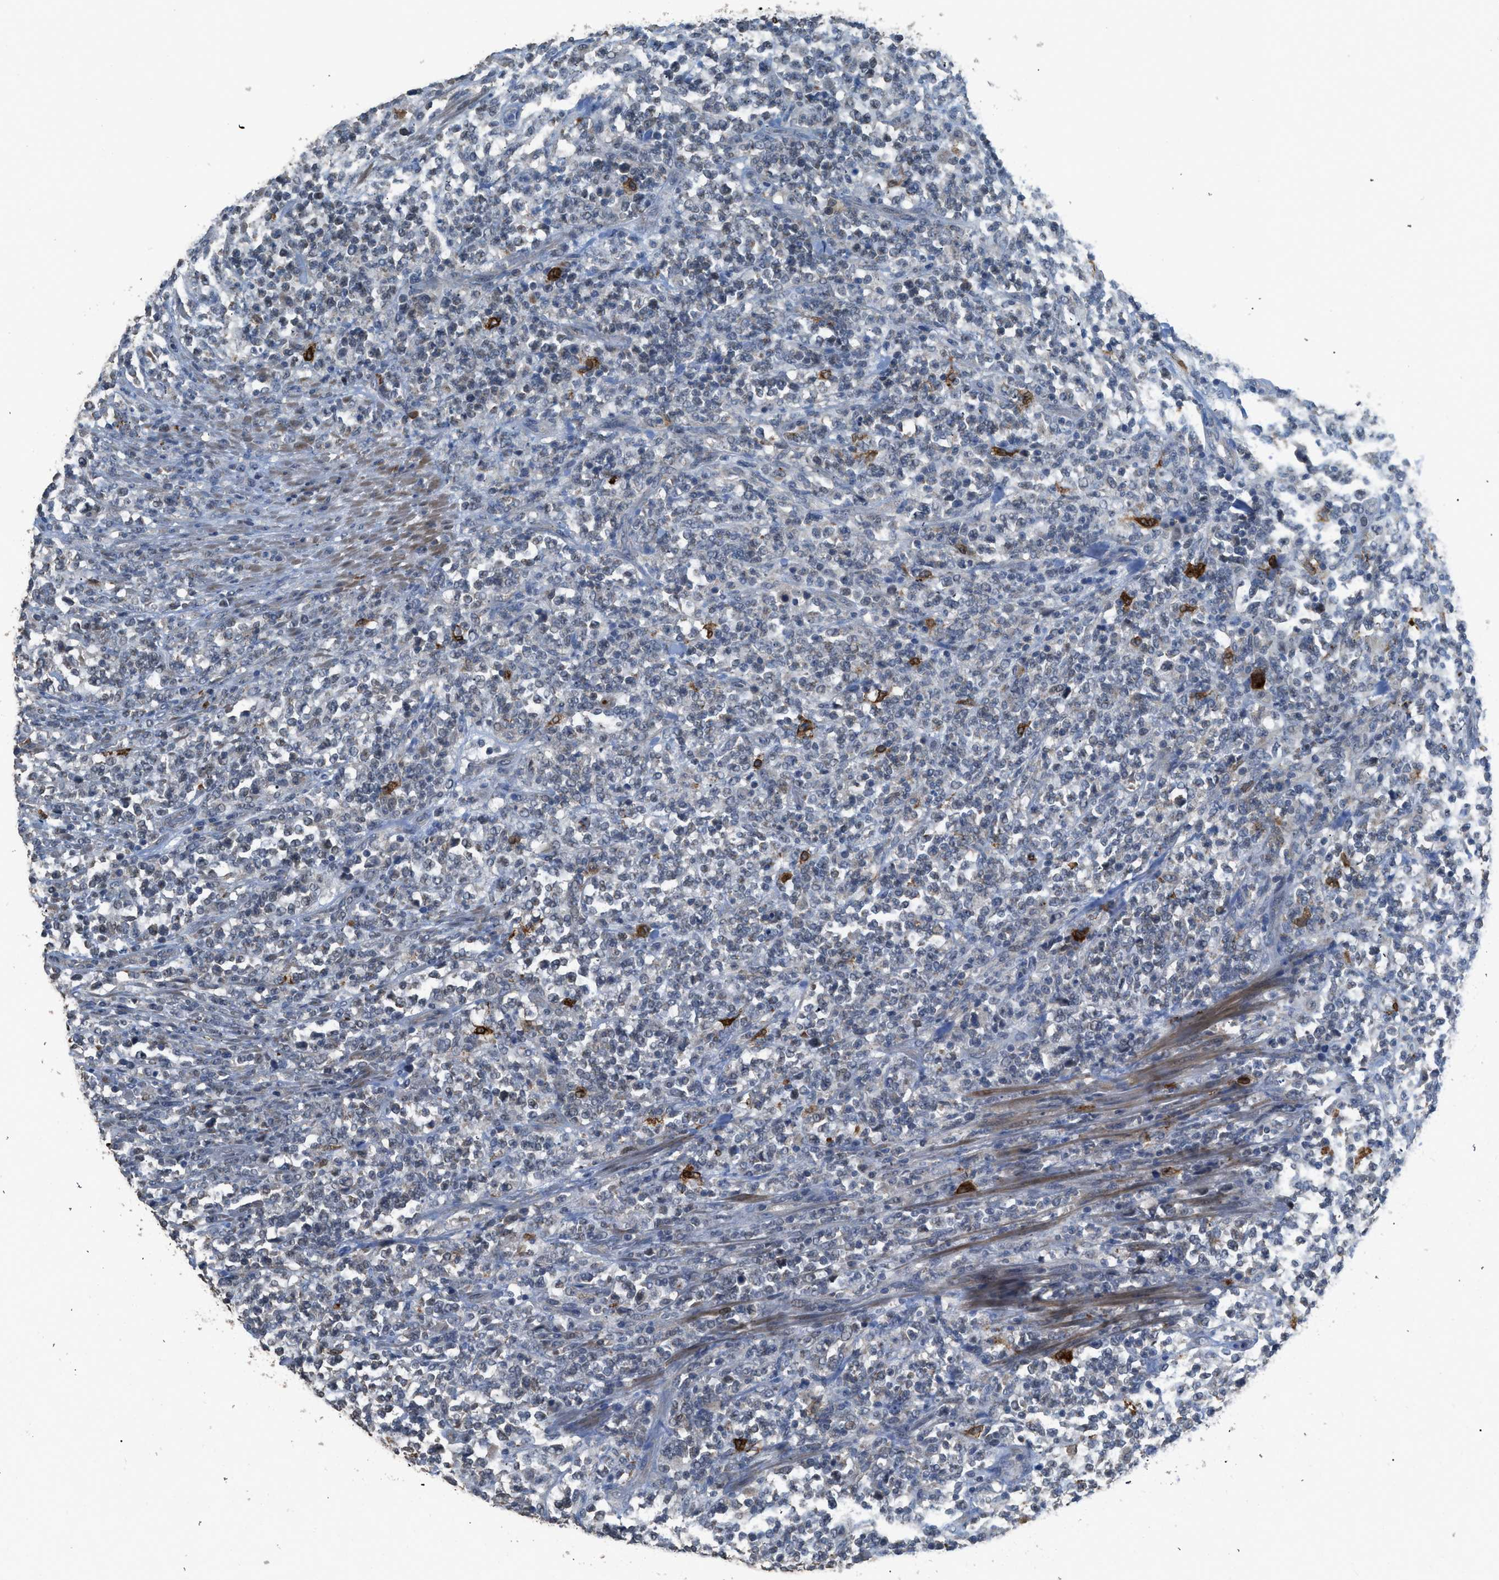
{"staining": {"intensity": "negative", "quantity": "none", "location": "none"}, "tissue": "lymphoma", "cell_type": "Tumor cells", "image_type": "cancer", "snomed": [{"axis": "morphology", "description": "Malignant lymphoma, non-Hodgkin's type, High grade"}, {"axis": "topography", "description": "Soft tissue"}], "caption": "Immunohistochemistry (IHC) of high-grade malignant lymphoma, non-Hodgkin's type displays no expression in tumor cells.", "gene": "TIMD4", "patient": {"sex": "male", "age": 18}}